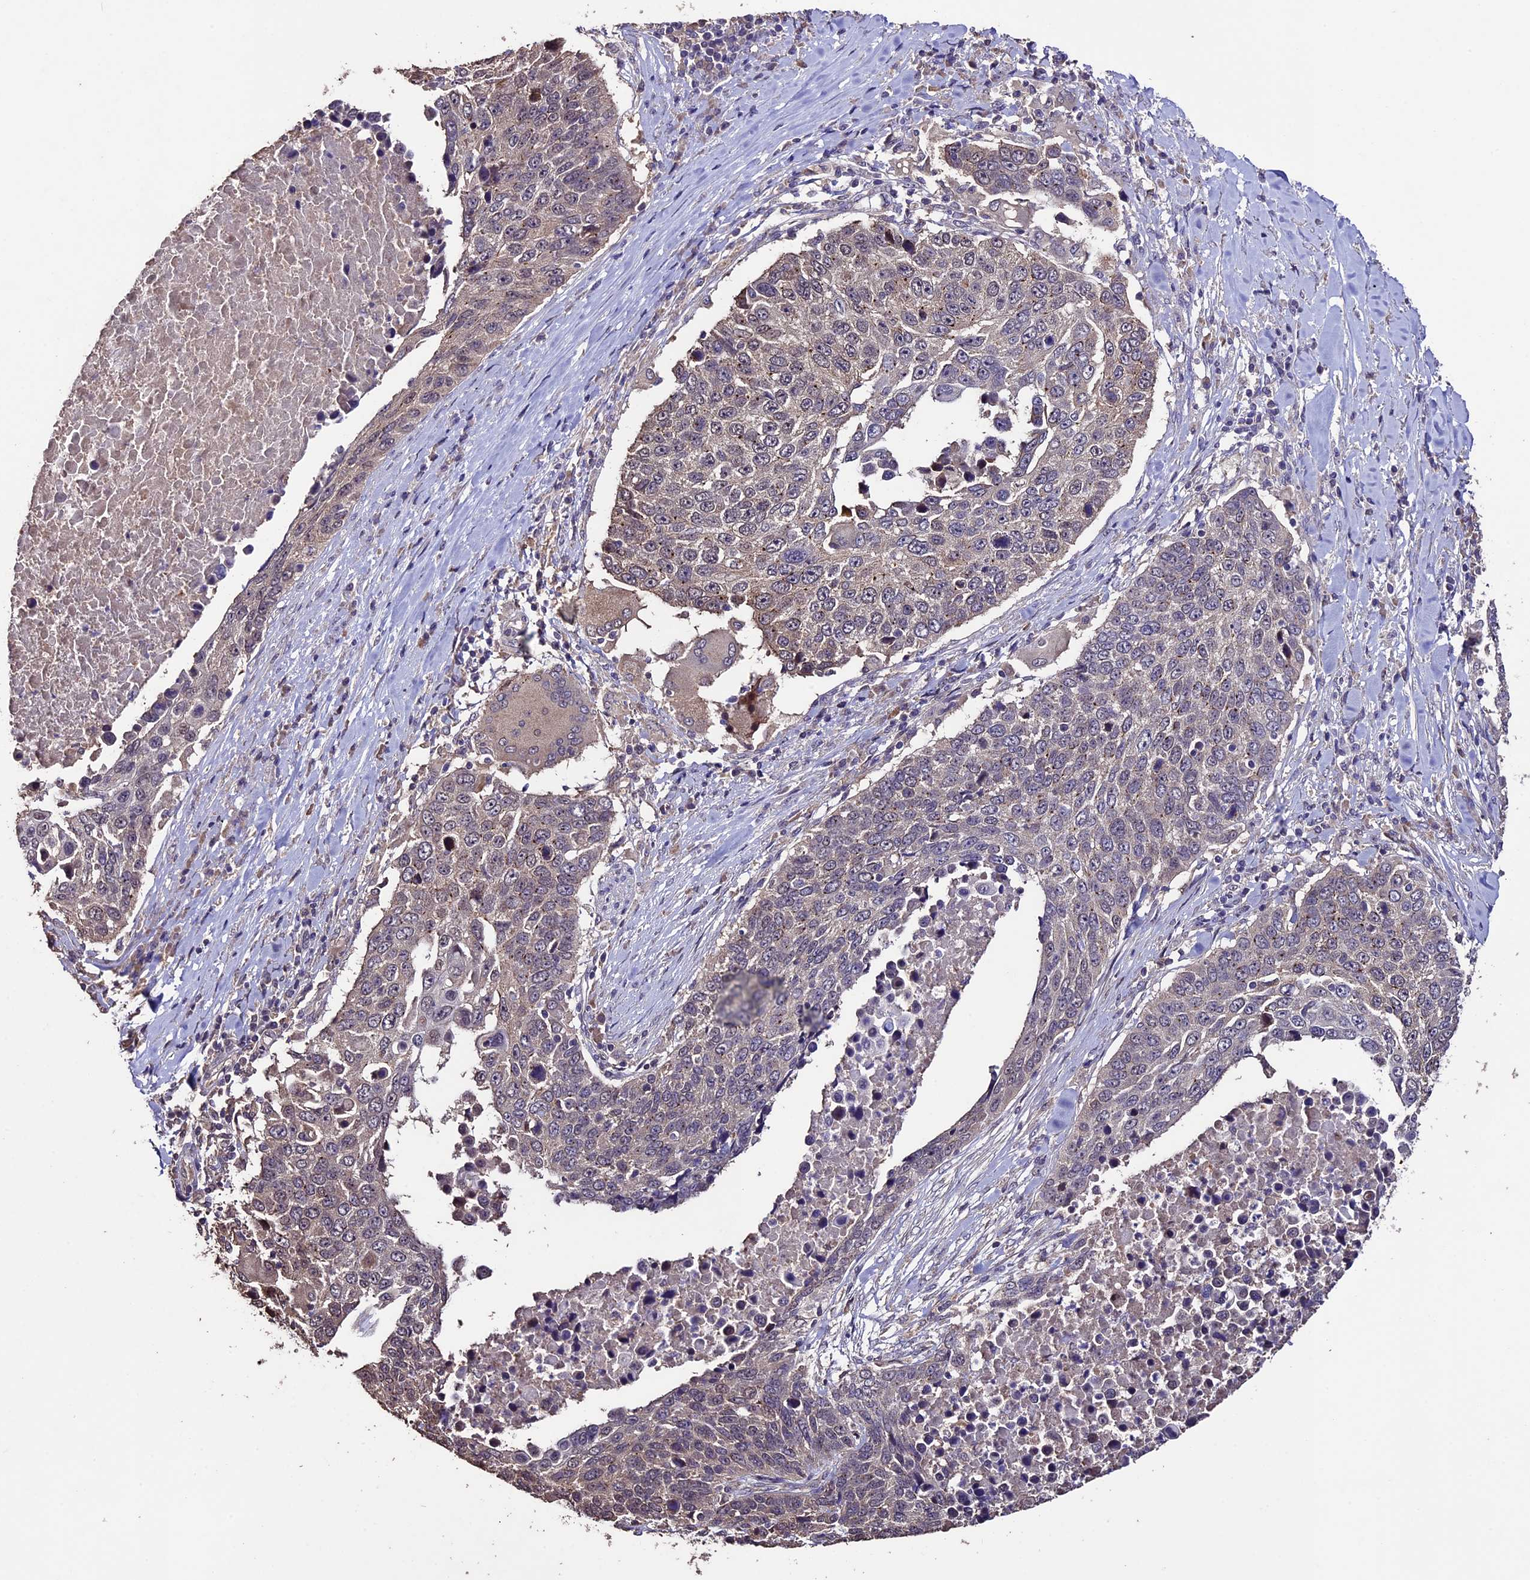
{"staining": {"intensity": "weak", "quantity": "25%-75%", "location": "cytoplasmic/membranous"}, "tissue": "lung cancer", "cell_type": "Tumor cells", "image_type": "cancer", "snomed": [{"axis": "morphology", "description": "Squamous cell carcinoma, NOS"}, {"axis": "topography", "description": "Lung"}], "caption": "The immunohistochemical stain highlights weak cytoplasmic/membranous staining in tumor cells of lung cancer (squamous cell carcinoma) tissue.", "gene": "DIS3L", "patient": {"sex": "male", "age": 66}}